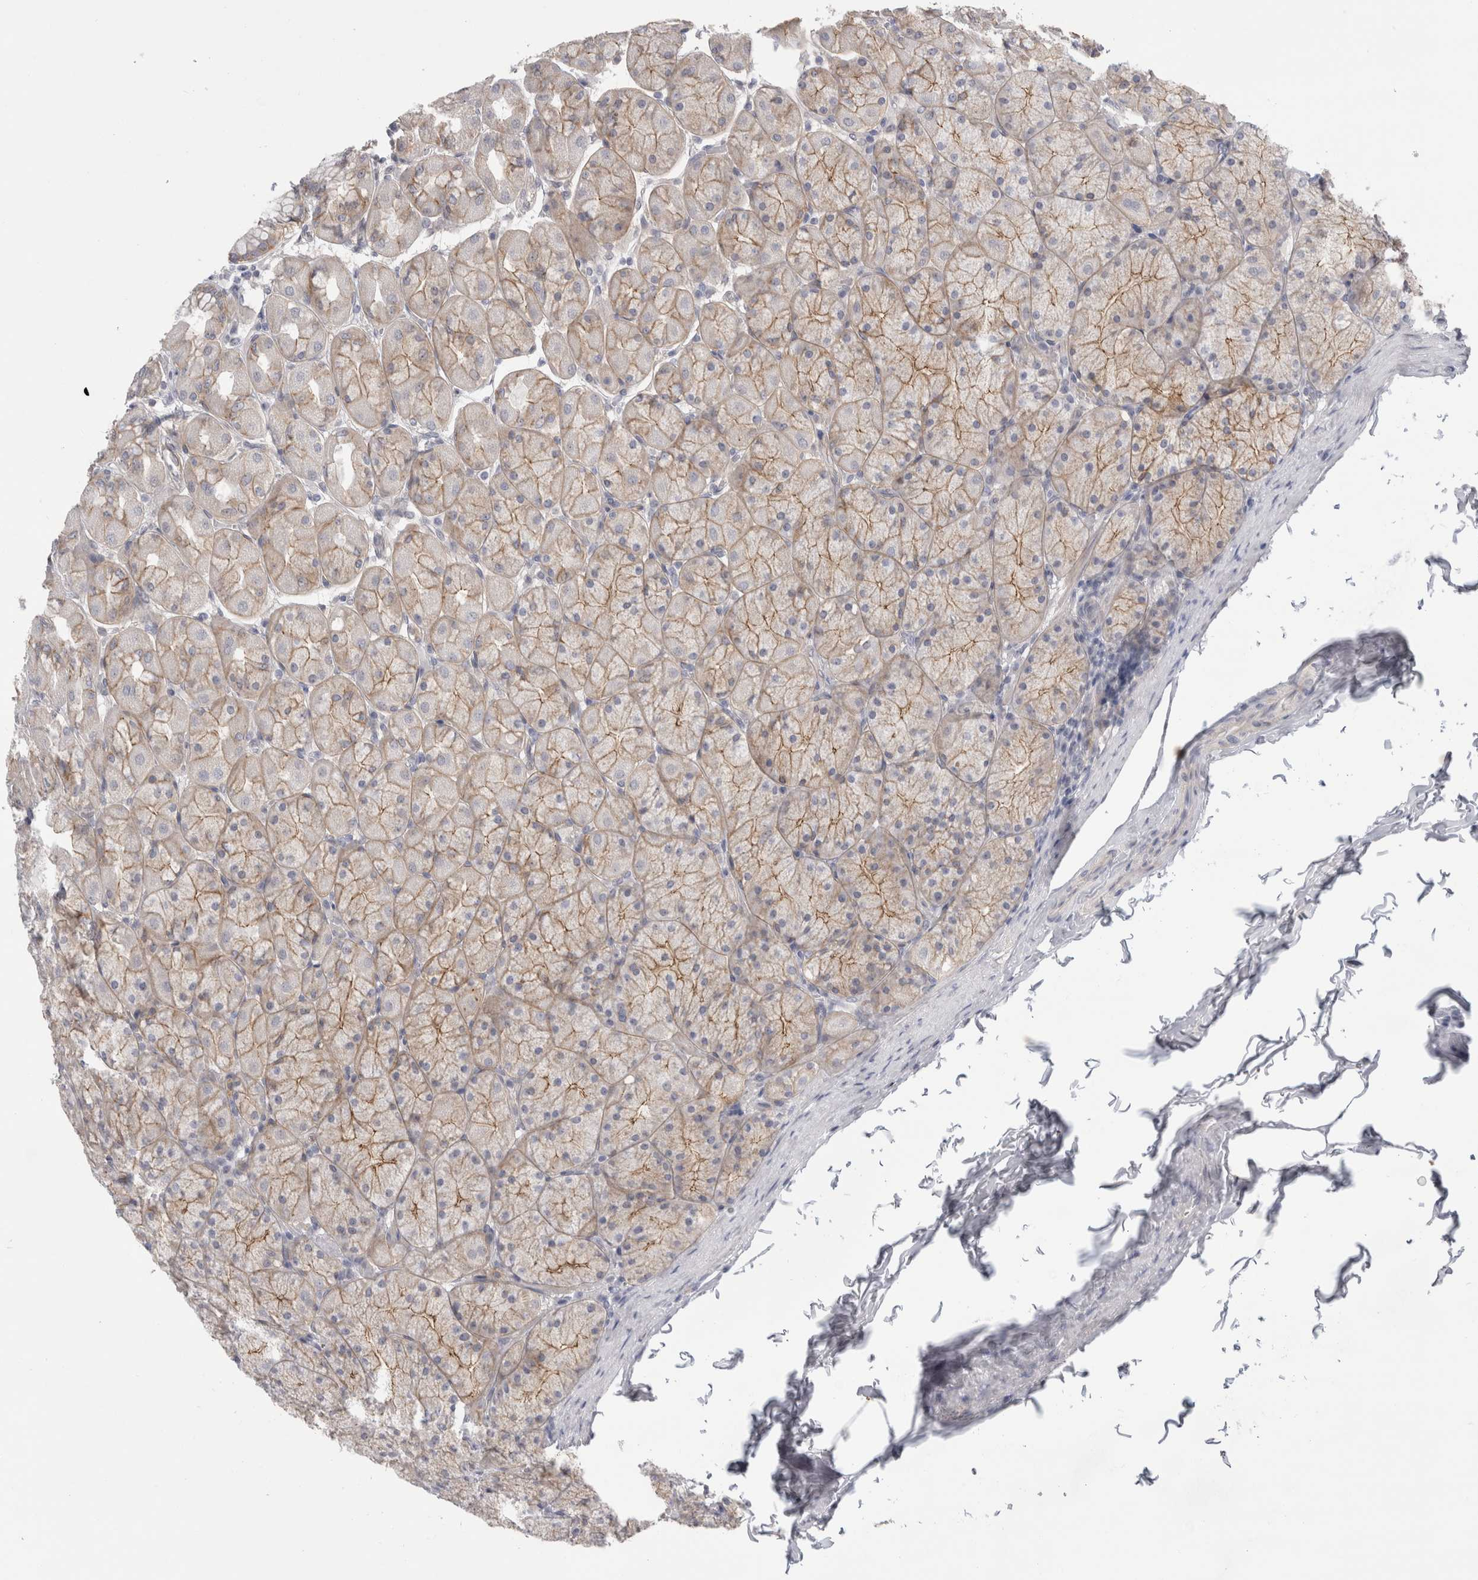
{"staining": {"intensity": "moderate", "quantity": "25%-75%", "location": "cytoplasmic/membranous"}, "tissue": "stomach", "cell_type": "Glandular cells", "image_type": "normal", "snomed": [{"axis": "morphology", "description": "Normal tissue, NOS"}, {"axis": "topography", "description": "Stomach, upper"}], "caption": "Glandular cells demonstrate medium levels of moderate cytoplasmic/membranous staining in approximately 25%-75% of cells in benign human stomach. (DAB IHC with brightfield microscopy, high magnification).", "gene": "VANGL1", "patient": {"sex": "female", "age": 56}}